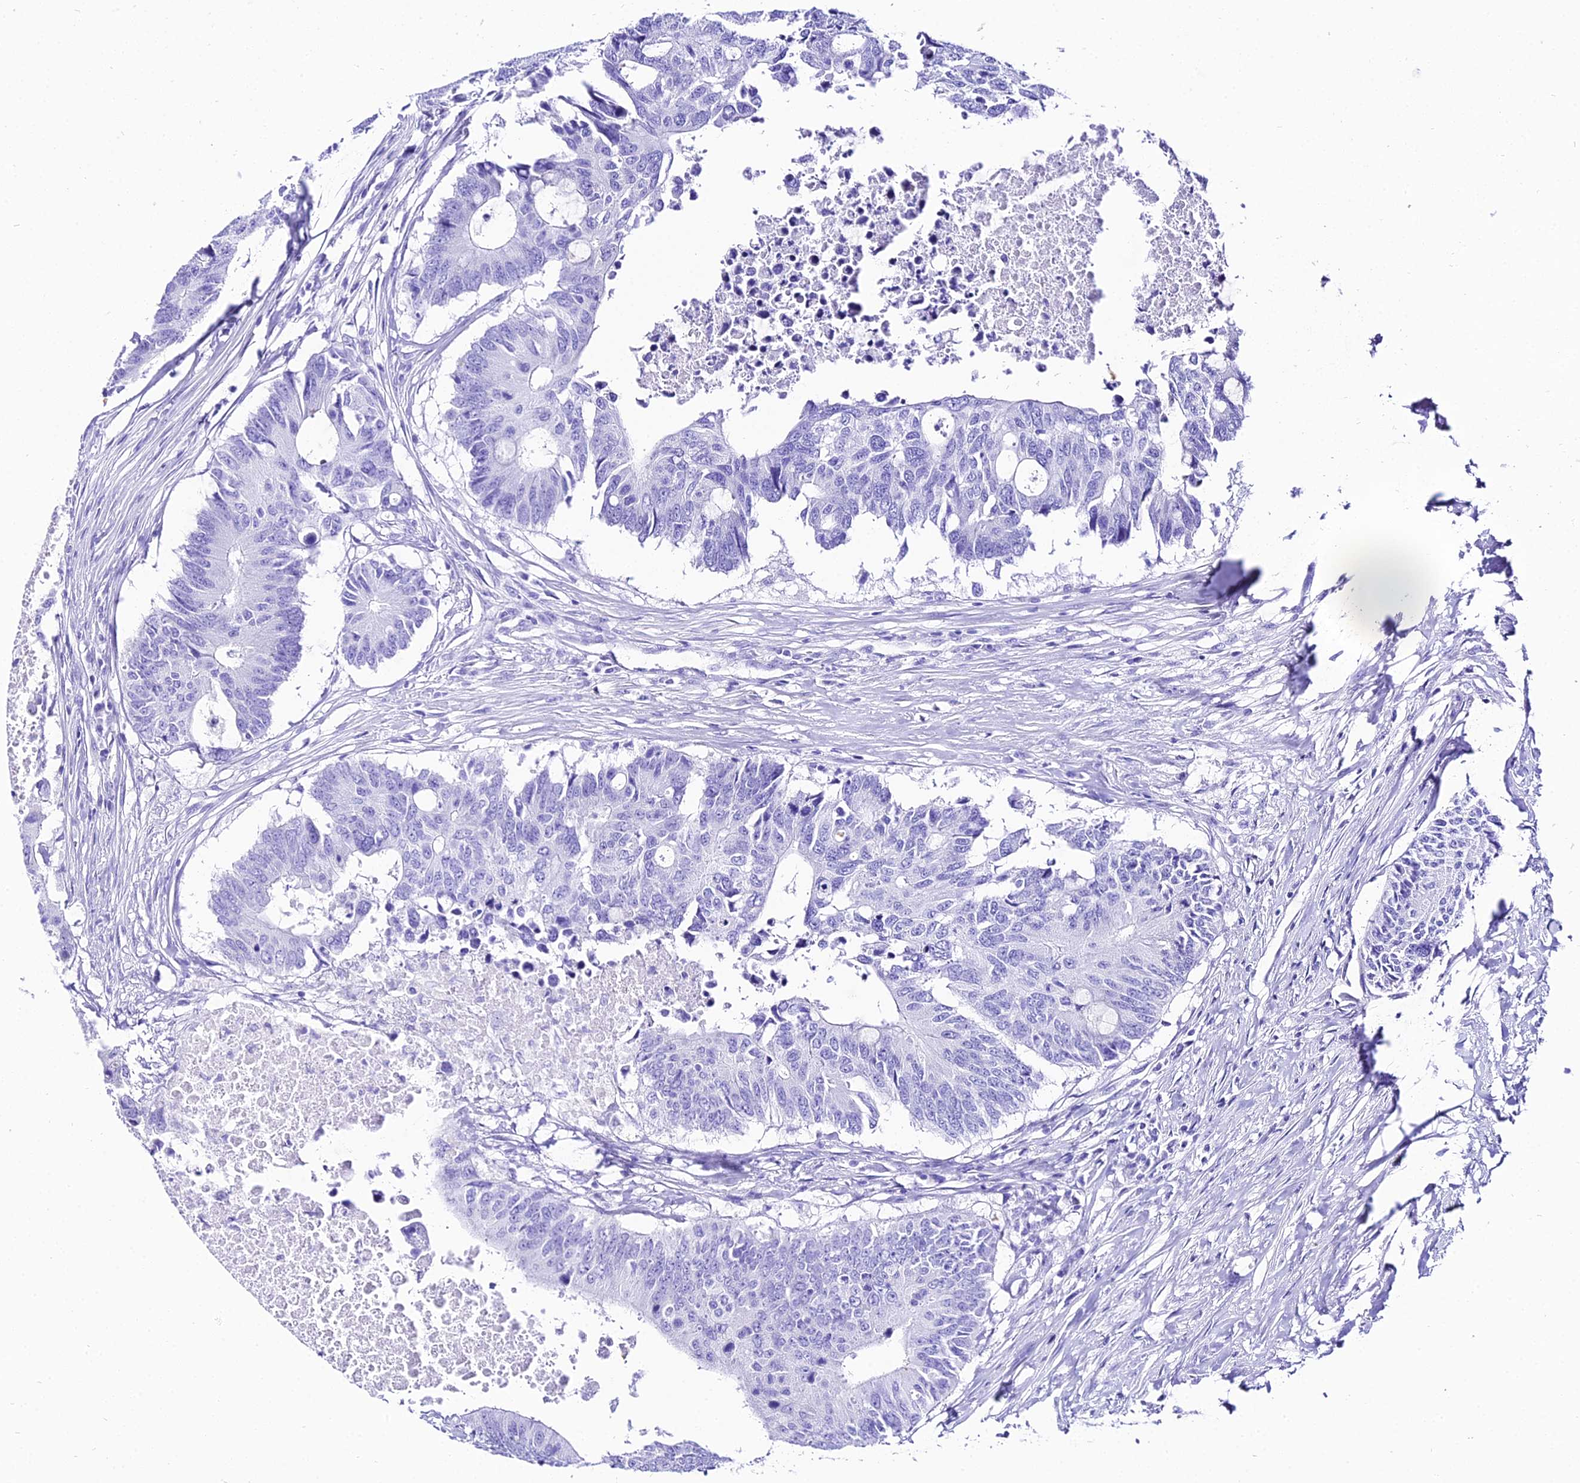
{"staining": {"intensity": "negative", "quantity": "none", "location": "none"}, "tissue": "colorectal cancer", "cell_type": "Tumor cells", "image_type": "cancer", "snomed": [{"axis": "morphology", "description": "Adenocarcinoma, NOS"}, {"axis": "topography", "description": "Colon"}], "caption": "Immunohistochemistry histopathology image of neoplastic tissue: colorectal cancer (adenocarcinoma) stained with DAB reveals no significant protein staining in tumor cells.", "gene": "TRMT44", "patient": {"sex": "male", "age": 71}}